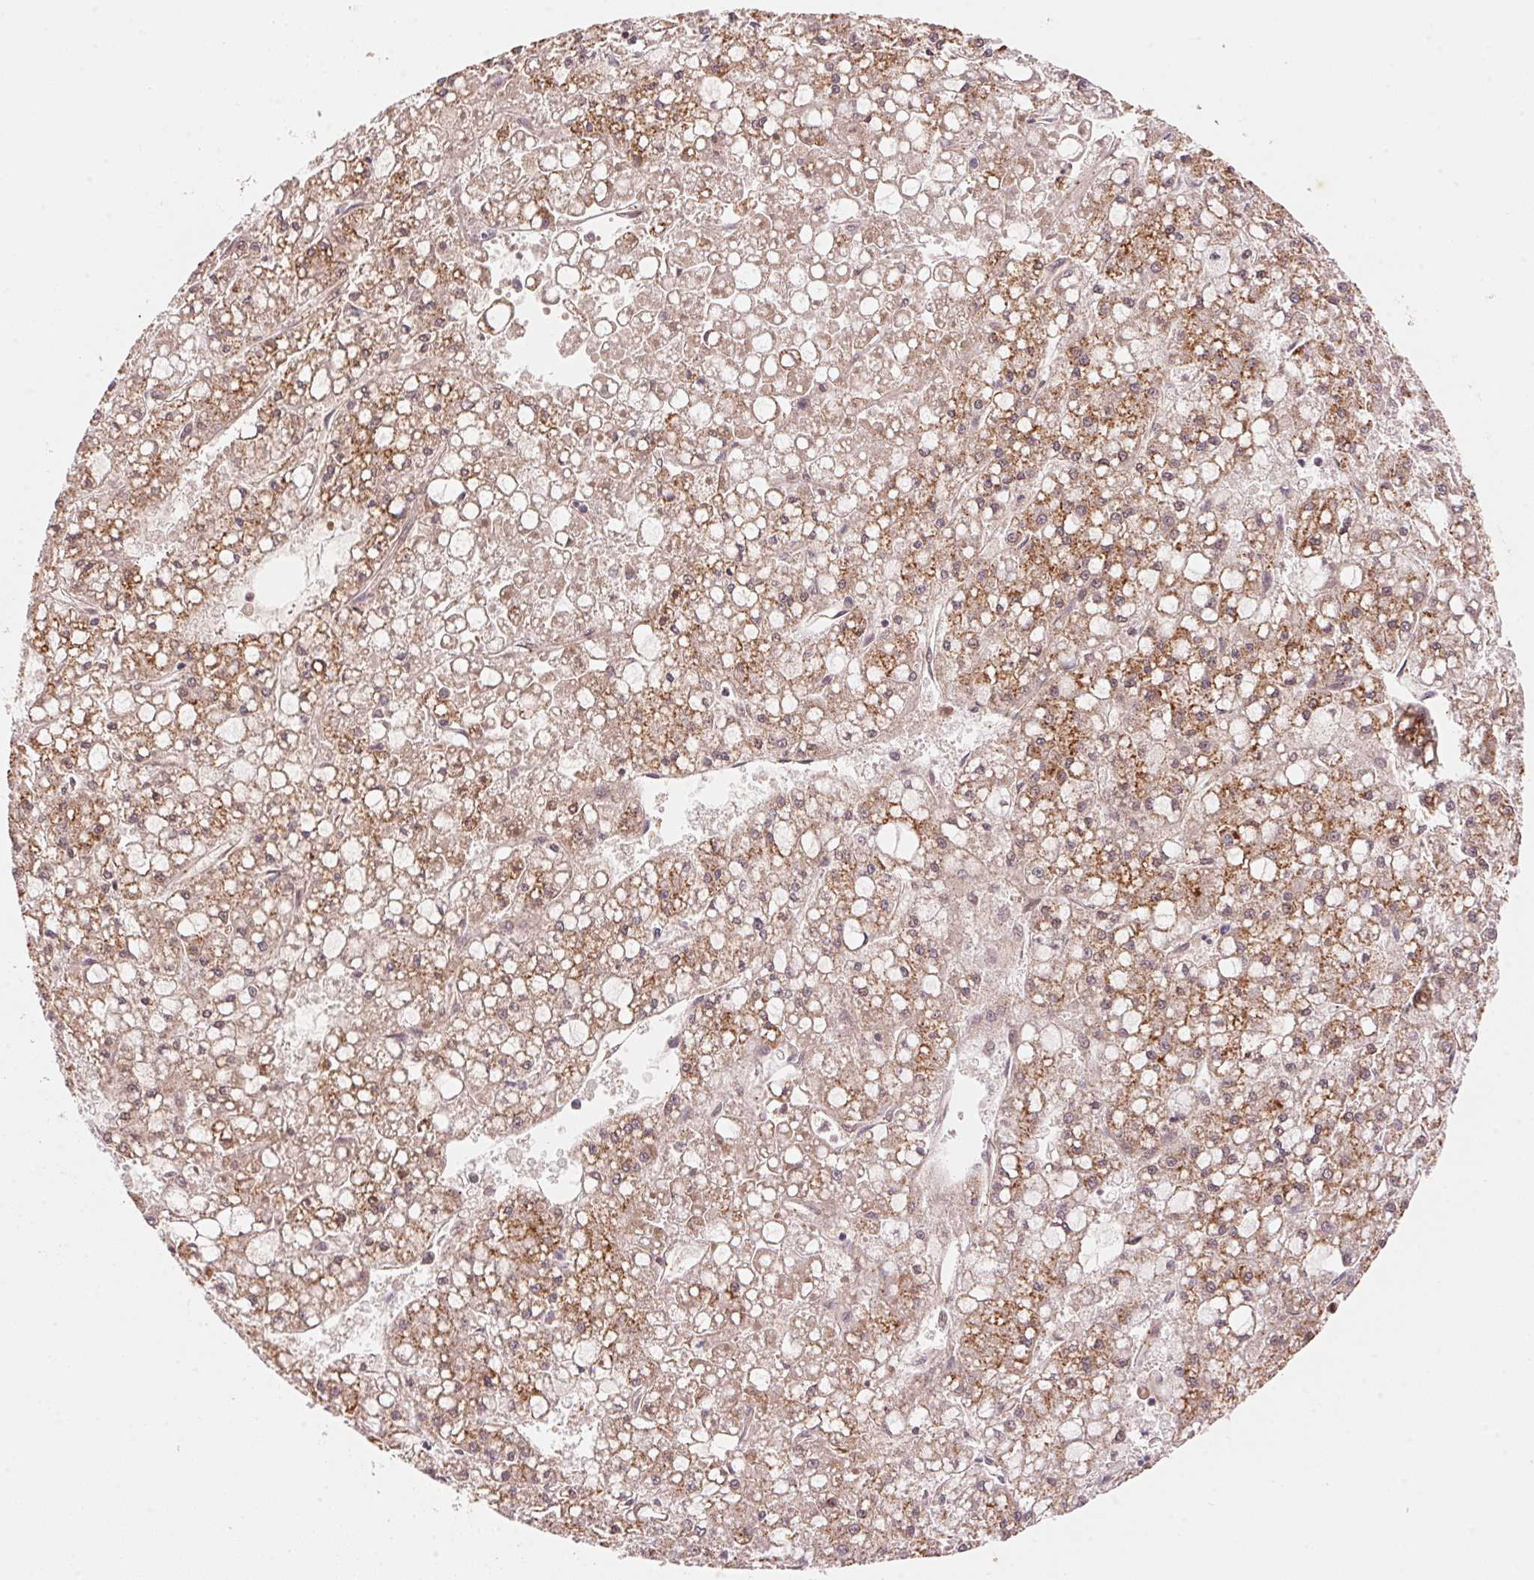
{"staining": {"intensity": "weak", "quantity": ">75%", "location": "cytoplasmic/membranous"}, "tissue": "liver cancer", "cell_type": "Tumor cells", "image_type": "cancer", "snomed": [{"axis": "morphology", "description": "Carcinoma, Hepatocellular, NOS"}, {"axis": "topography", "description": "Liver"}], "caption": "Immunohistochemistry (DAB (3,3'-diaminobenzidine)) staining of liver cancer shows weak cytoplasmic/membranous protein positivity in approximately >75% of tumor cells. (Brightfield microscopy of DAB IHC at high magnification).", "gene": "TNIP2", "patient": {"sex": "male", "age": 67}}